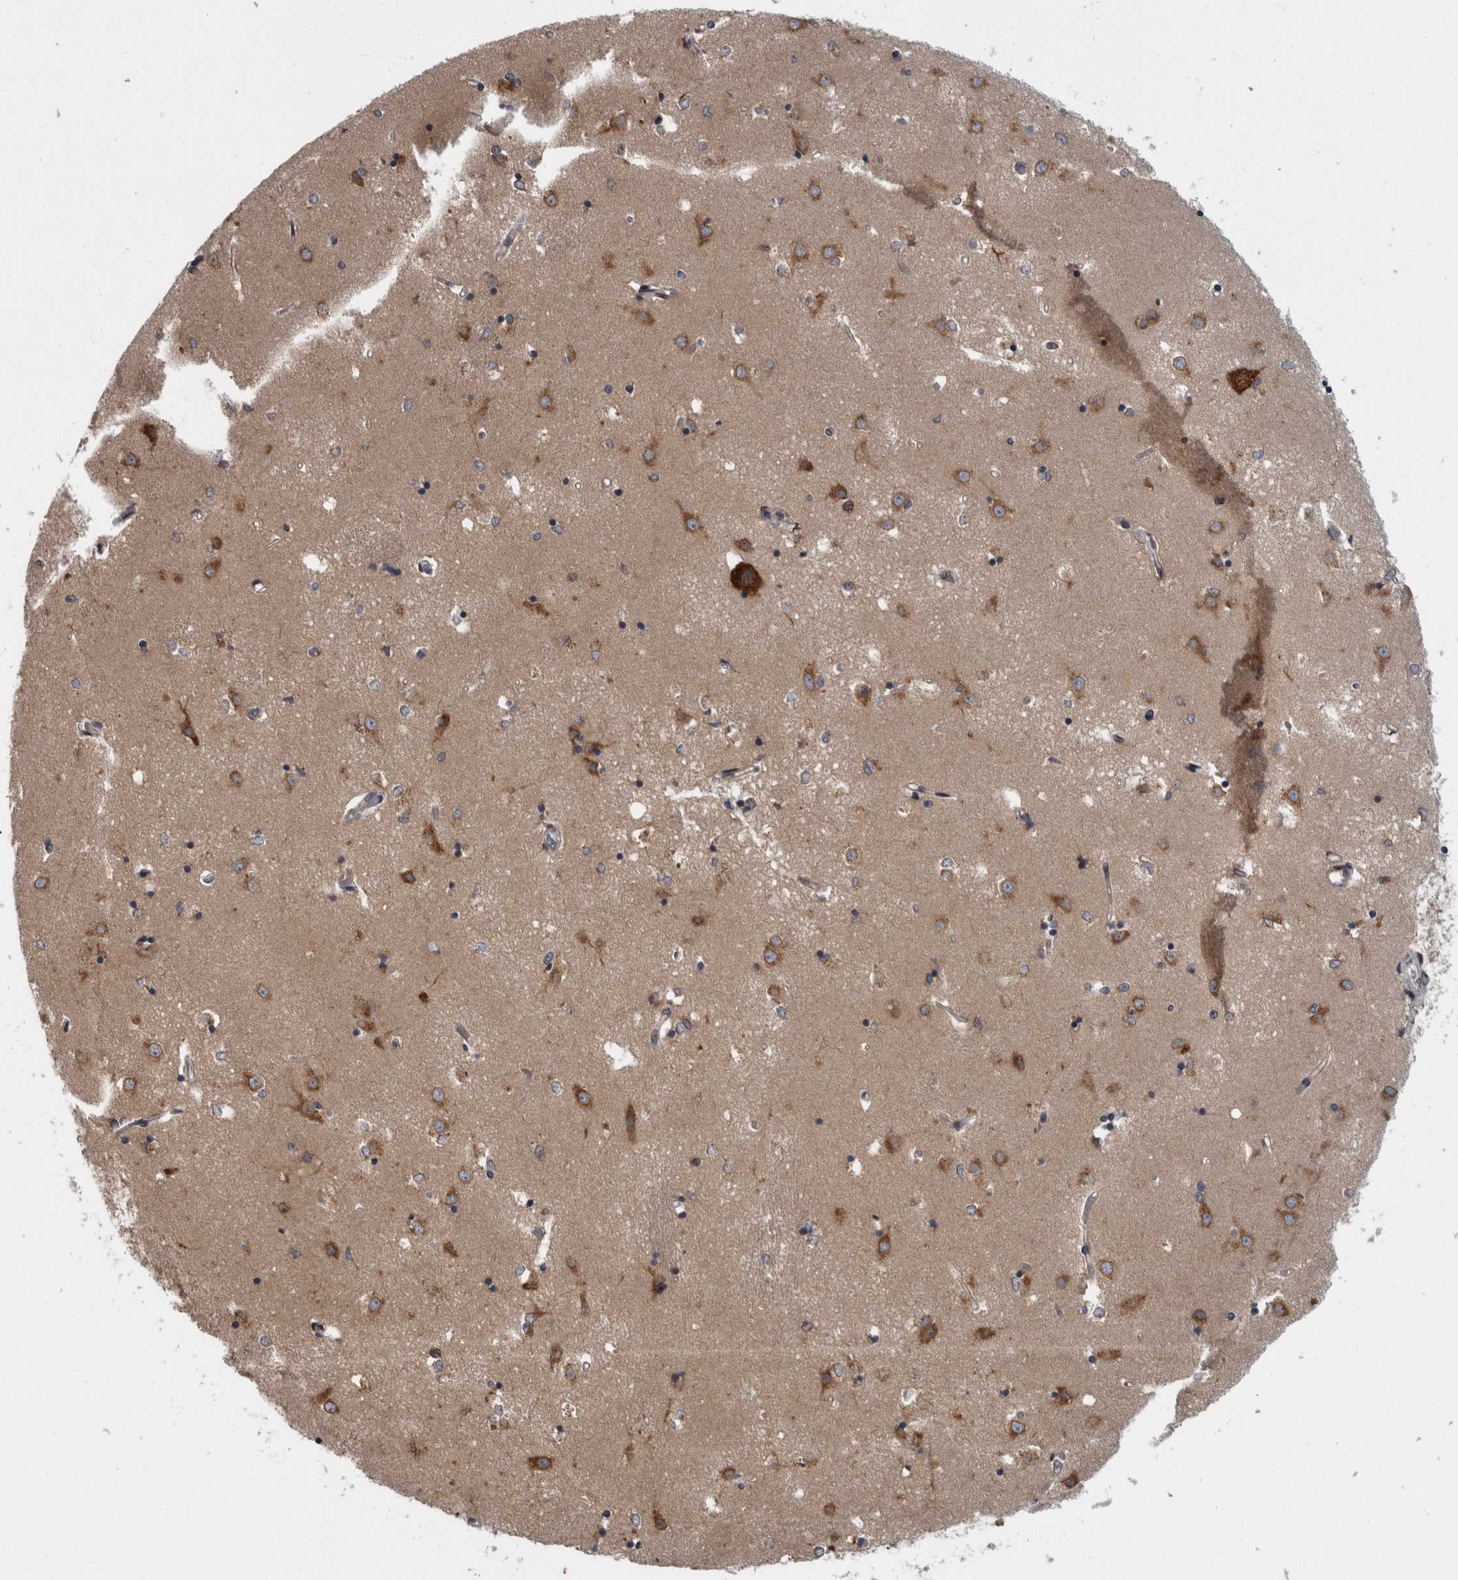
{"staining": {"intensity": "weak", "quantity": "25%-75%", "location": "cytoplasmic/membranous"}, "tissue": "caudate", "cell_type": "Glial cells", "image_type": "normal", "snomed": [{"axis": "morphology", "description": "Normal tissue, NOS"}, {"axis": "topography", "description": "Lateral ventricle wall"}], "caption": "About 25%-75% of glial cells in unremarkable human caudate exhibit weak cytoplasmic/membranous protein expression as visualized by brown immunohistochemical staining.", "gene": "LMAN2L", "patient": {"sex": "male", "age": 45}}